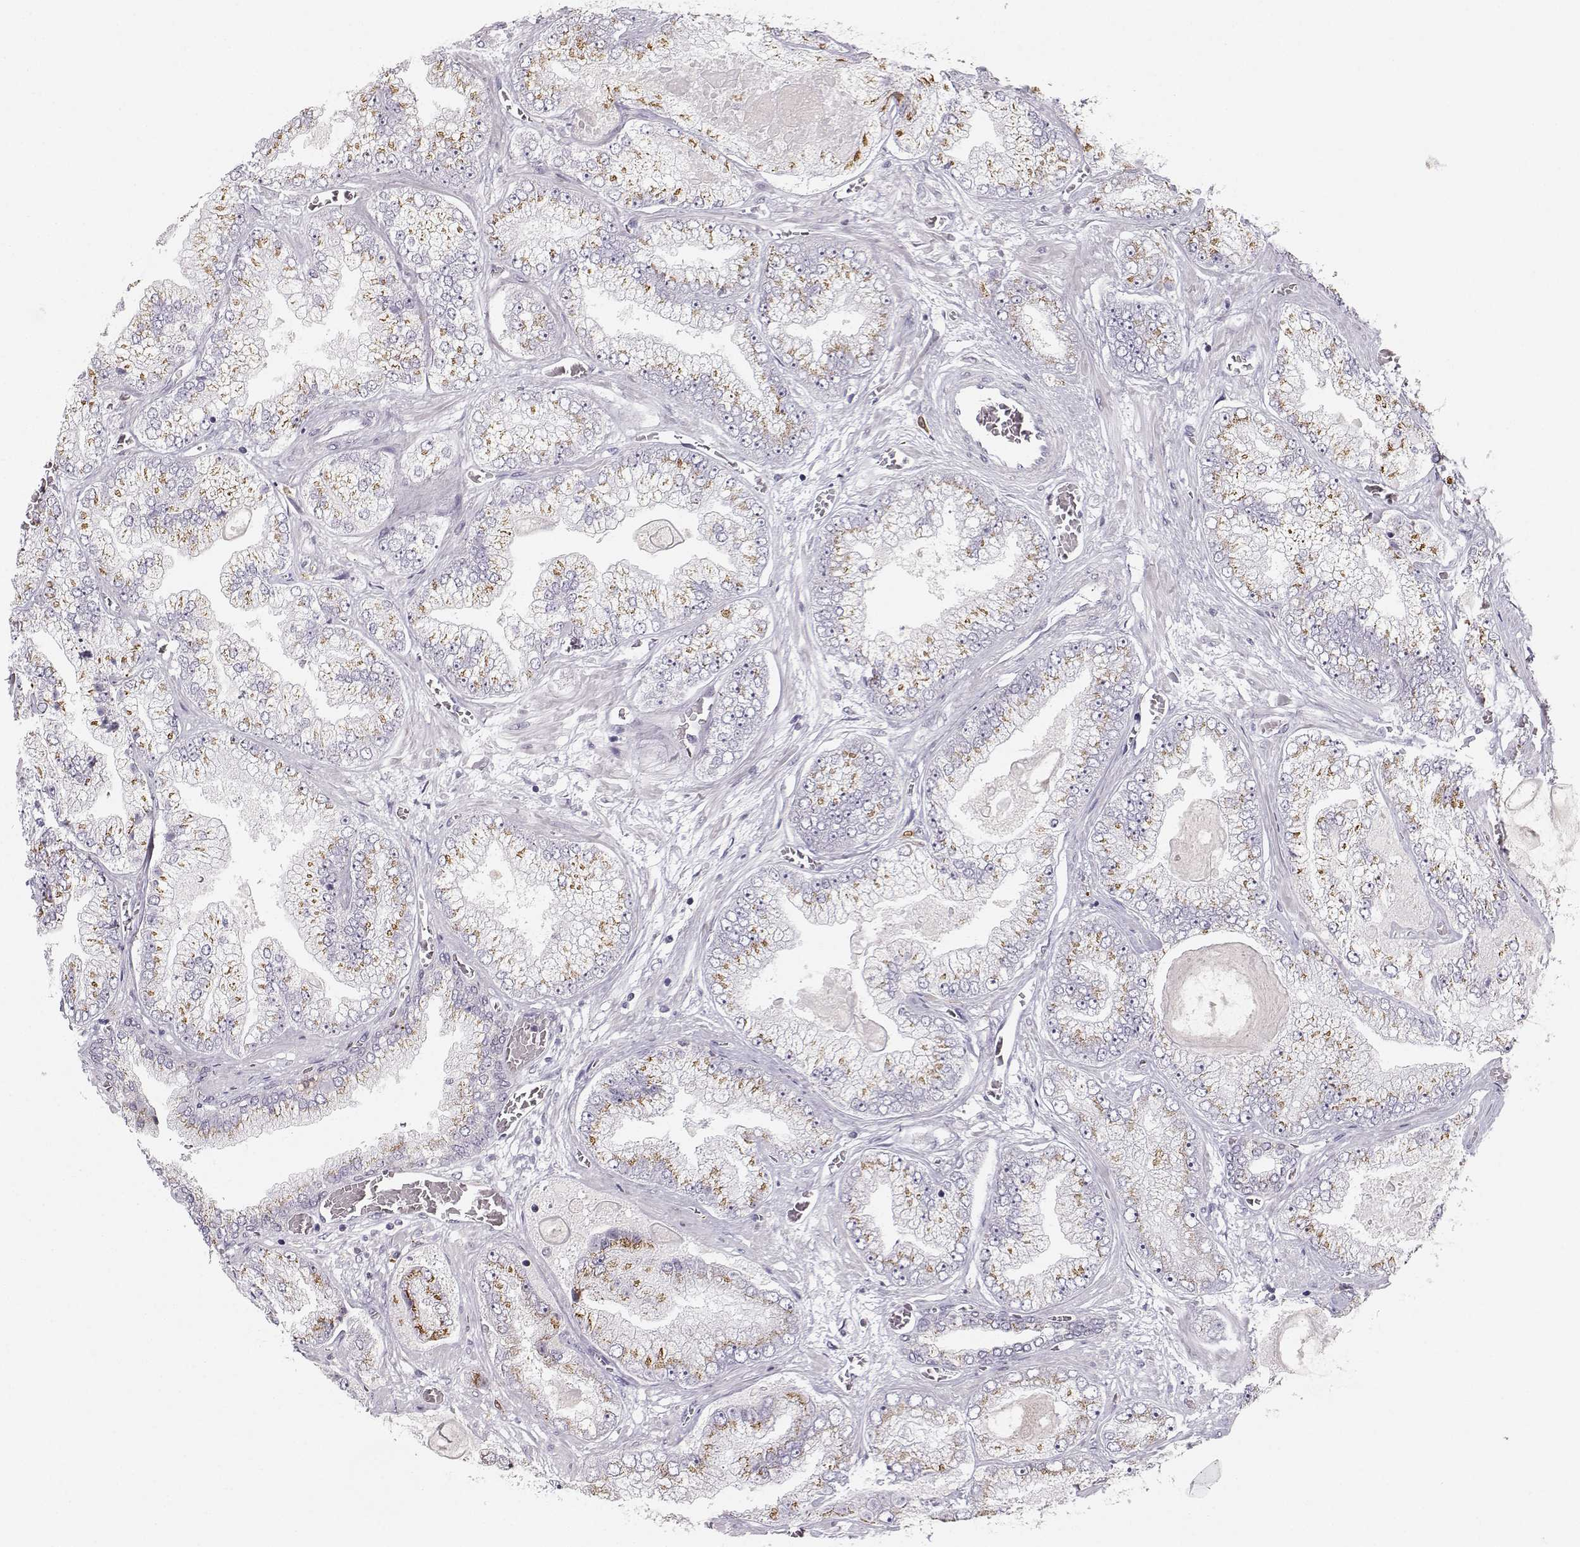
{"staining": {"intensity": "moderate", "quantity": "25%-75%", "location": "cytoplasmic/membranous"}, "tissue": "prostate cancer", "cell_type": "Tumor cells", "image_type": "cancer", "snomed": [{"axis": "morphology", "description": "Adenocarcinoma, Low grade"}, {"axis": "topography", "description": "Prostate"}], "caption": "Prostate adenocarcinoma (low-grade) tissue shows moderate cytoplasmic/membranous staining in approximately 25%-75% of tumor cells, visualized by immunohistochemistry.", "gene": "HTR7", "patient": {"sex": "male", "age": 57}}